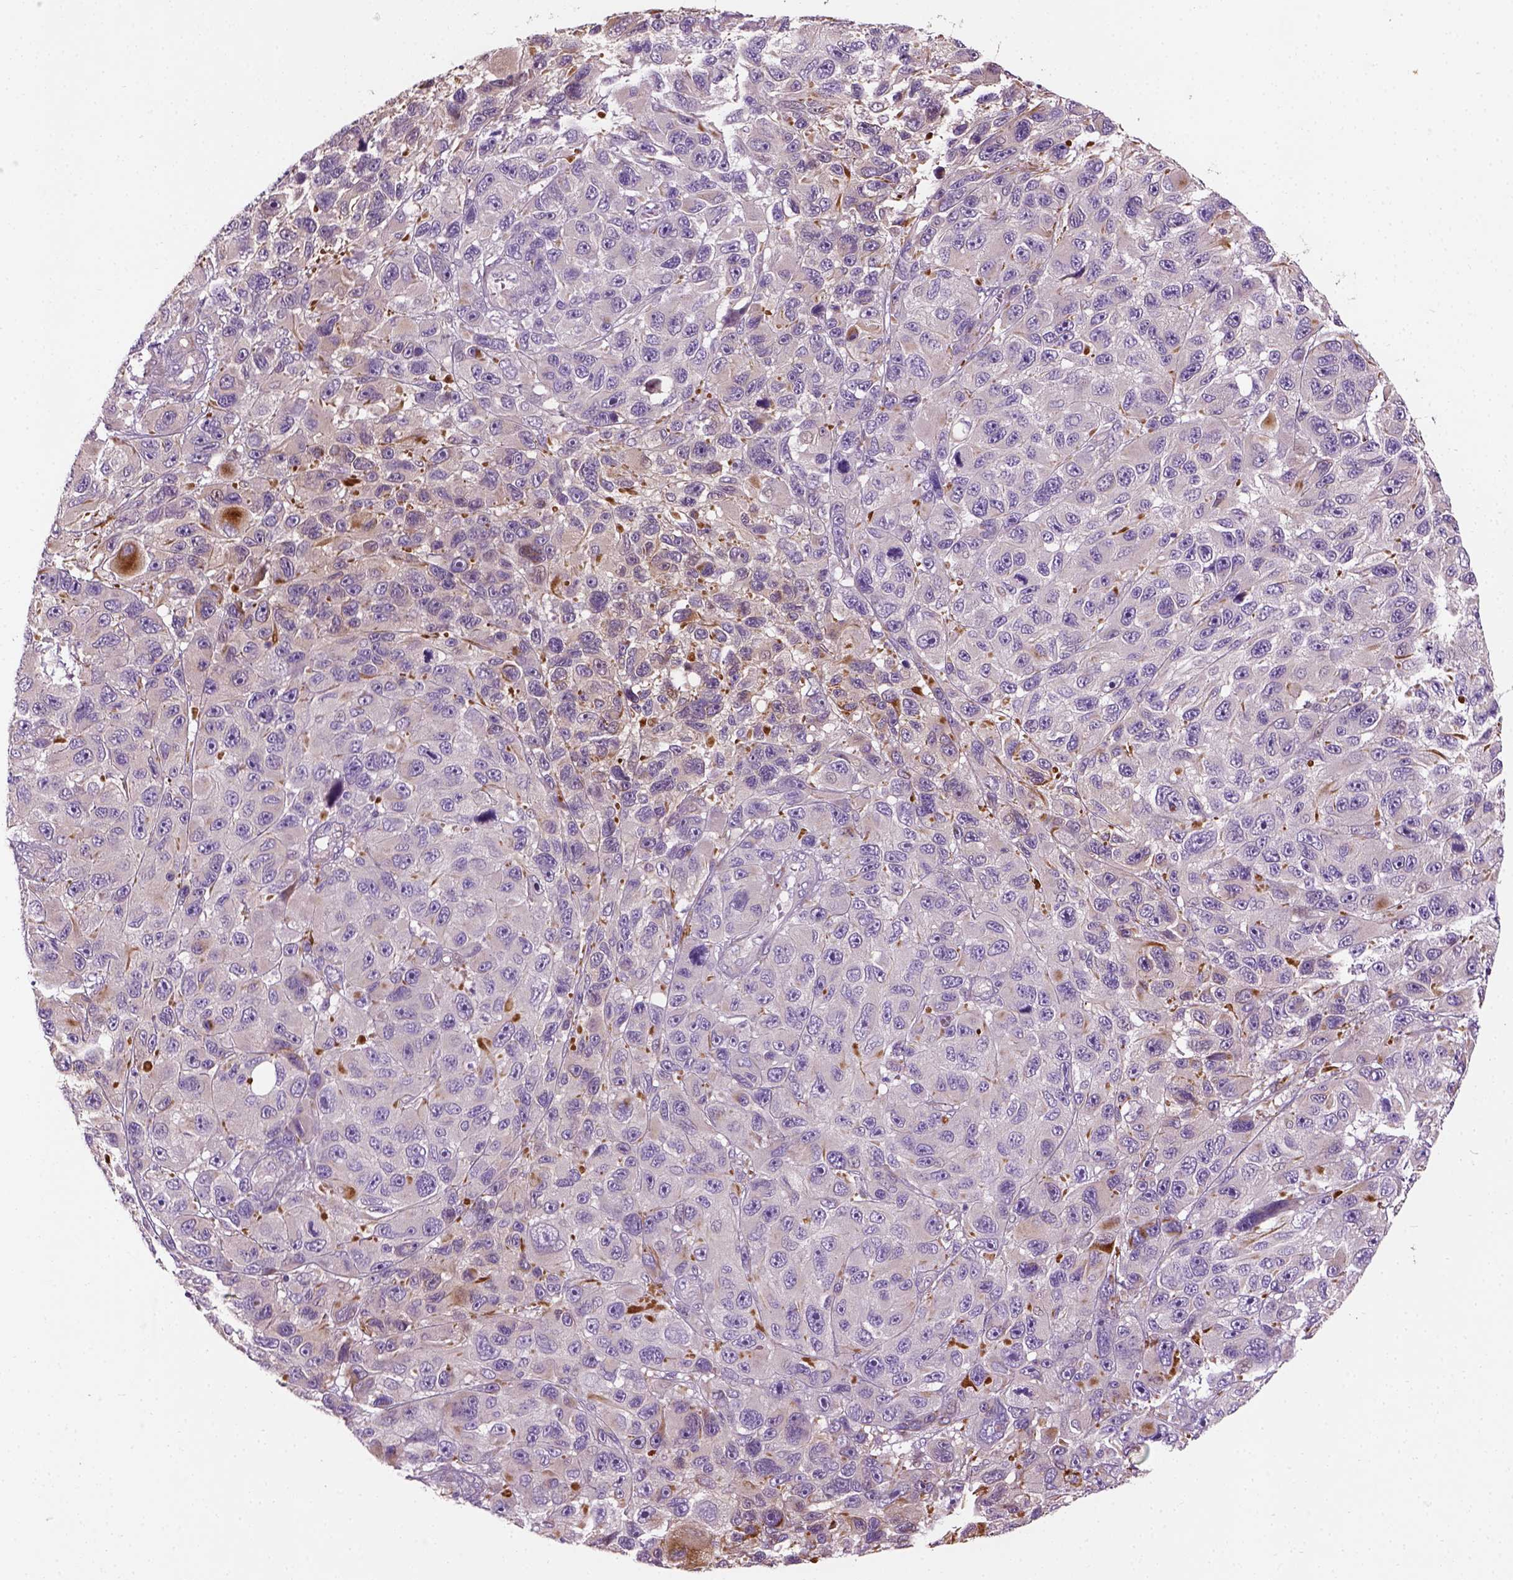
{"staining": {"intensity": "negative", "quantity": "none", "location": "none"}, "tissue": "melanoma", "cell_type": "Tumor cells", "image_type": "cancer", "snomed": [{"axis": "morphology", "description": "Malignant melanoma, NOS"}, {"axis": "topography", "description": "Skin"}], "caption": "DAB immunohistochemical staining of human melanoma shows no significant expression in tumor cells.", "gene": "PKP3", "patient": {"sex": "male", "age": 53}}